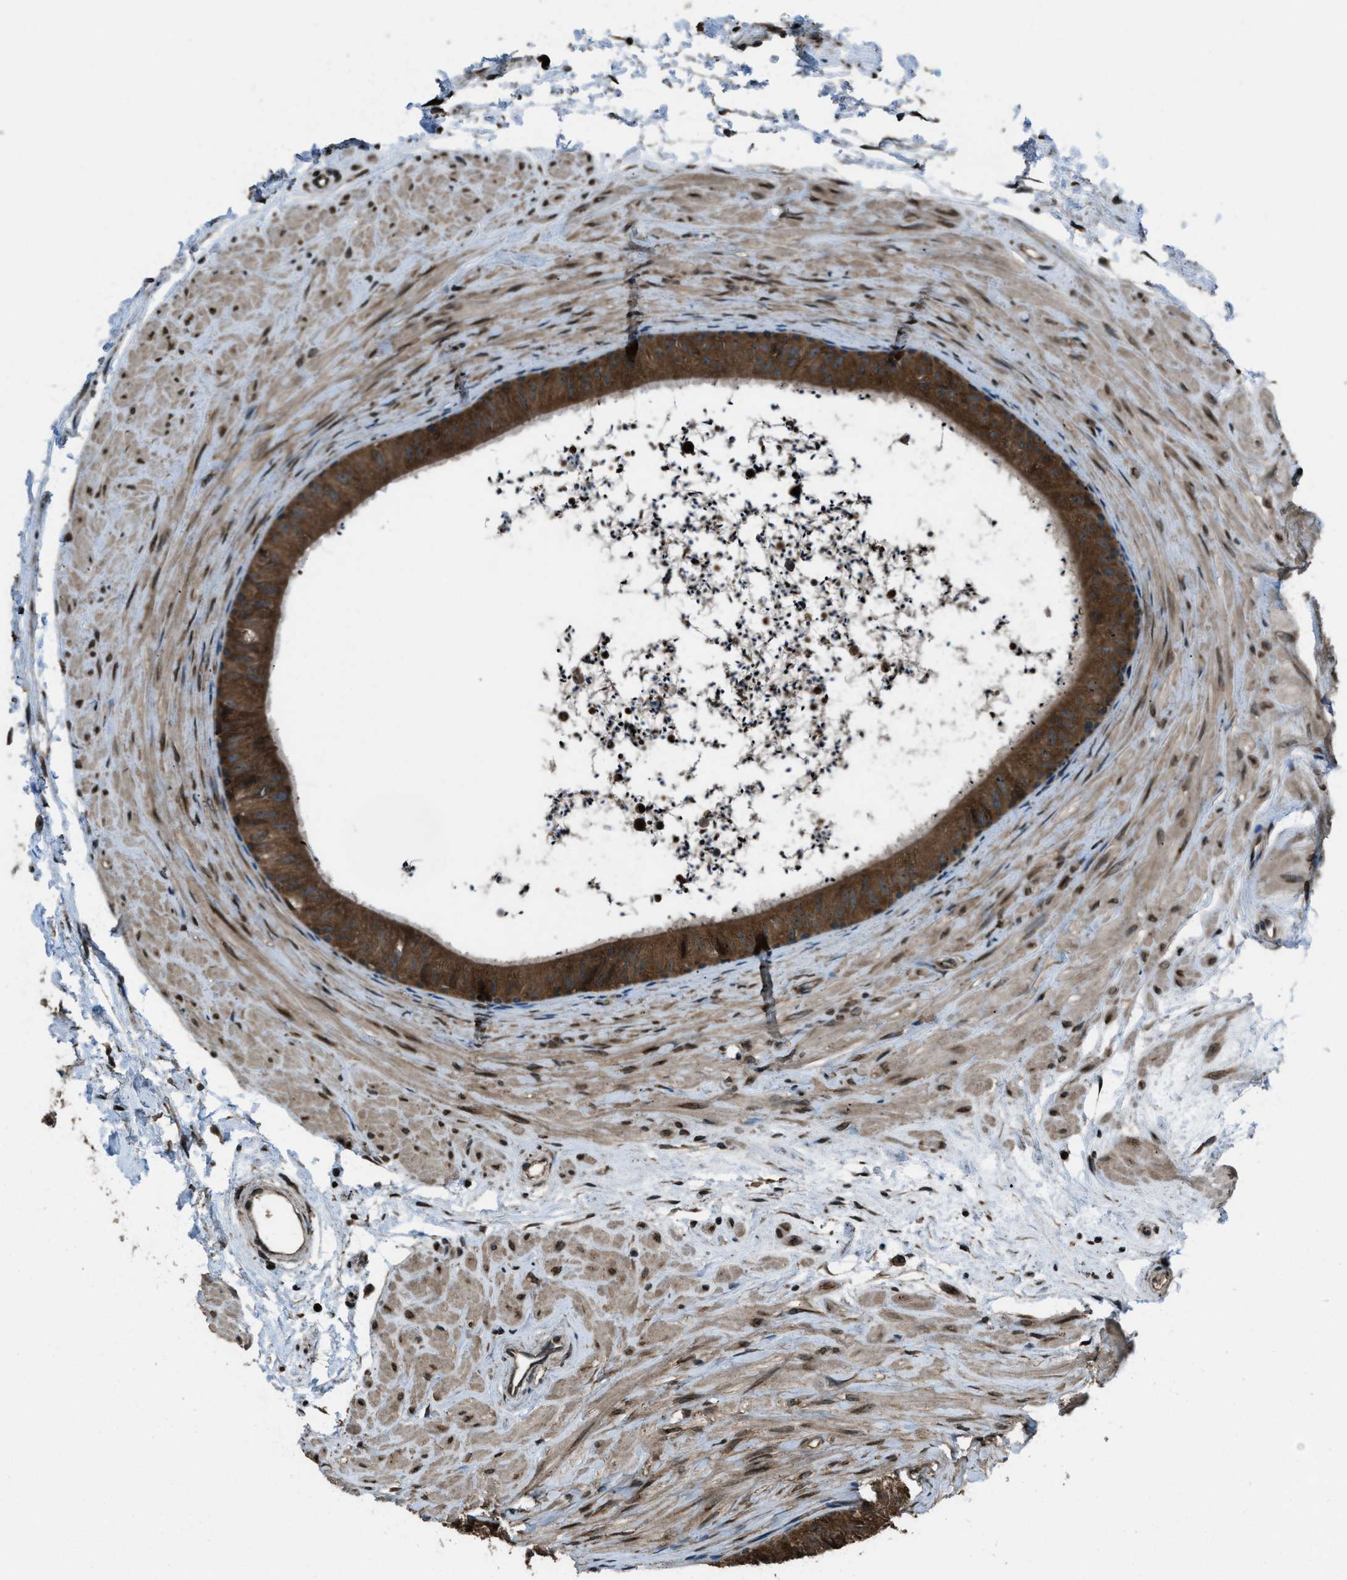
{"staining": {"intensity": "strong", "quantity": ">75%", "location": "cytoplasmic/membranous"}, "tissue": "epididymis", "cell_type": "Glandular cells", "image_type": "normal", "snomed": [{"axis": "morphology", "description": "Normal tissue, NOS"}, {"axis": "topography", "description": "Epididymis"}], "caption": "This micrograph exhibits IHC staining of benign epididymis, with high strong cytoplasmic/membranous positivity in about >75% of glandular cells.", "gene": "TRIM4", "patient": {"sex": "male", "age": 56}}